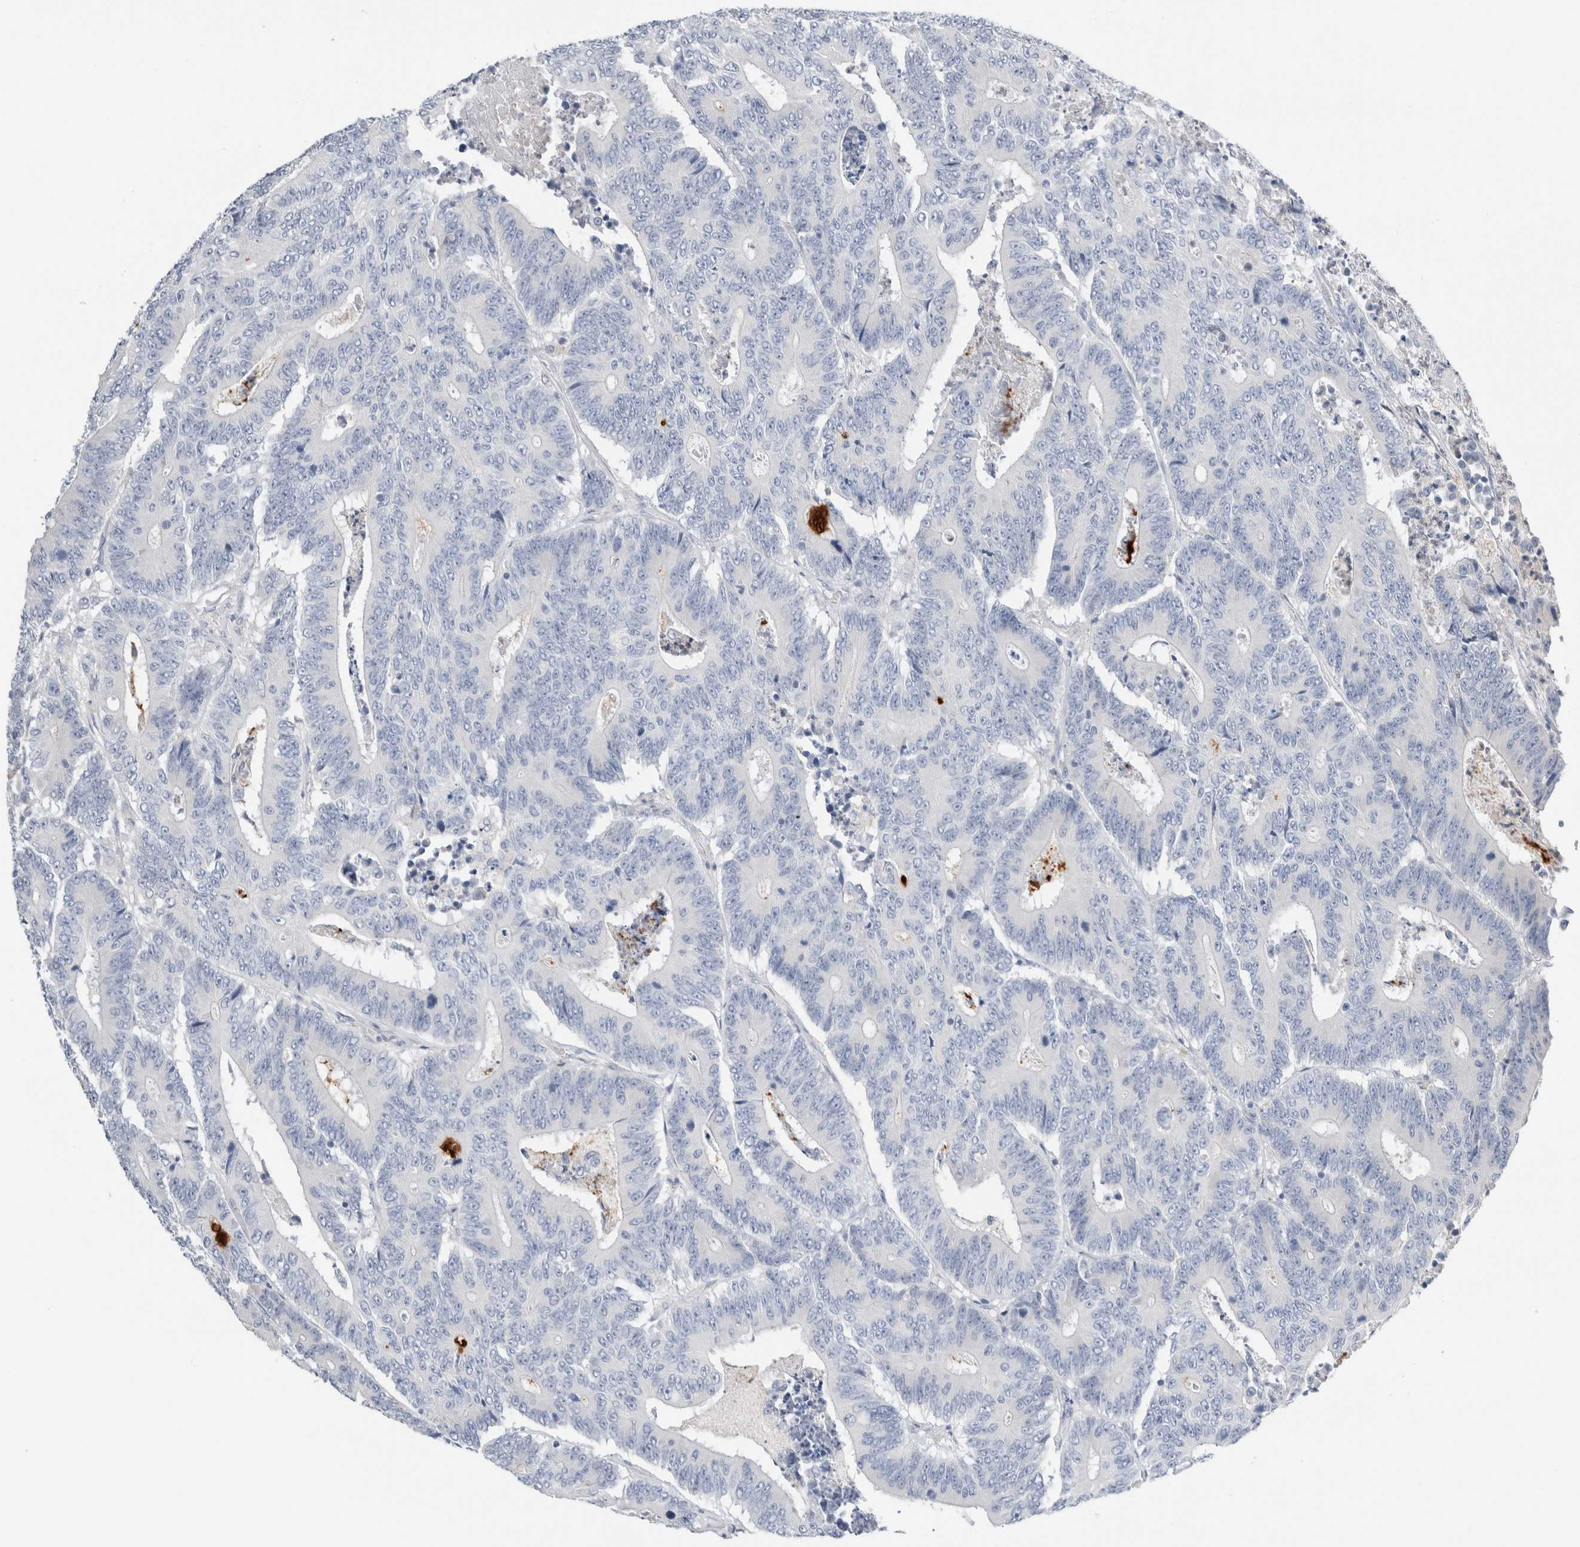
{"staining": {"intensity": "negative", "quantity": "none", "location": "none"}, "tissue": "colorectal cancer", "cell_type": "Tumor cells", "image_type": "cancer", "snomed": [{"axis": "morphology", "description": "Adenocarcinoma, NOS"}, {"axis": "topography", "description": "Colon"}], "caption": "Tumor cells are negative for protein expression in human colorectal adenocarcinoma. (DAB immunohistochemistry (IHC) visualized using brightfield microscopy, high magnification).", "gene": "ADAM30", "patient": {"sex": "male", "age": 83}}